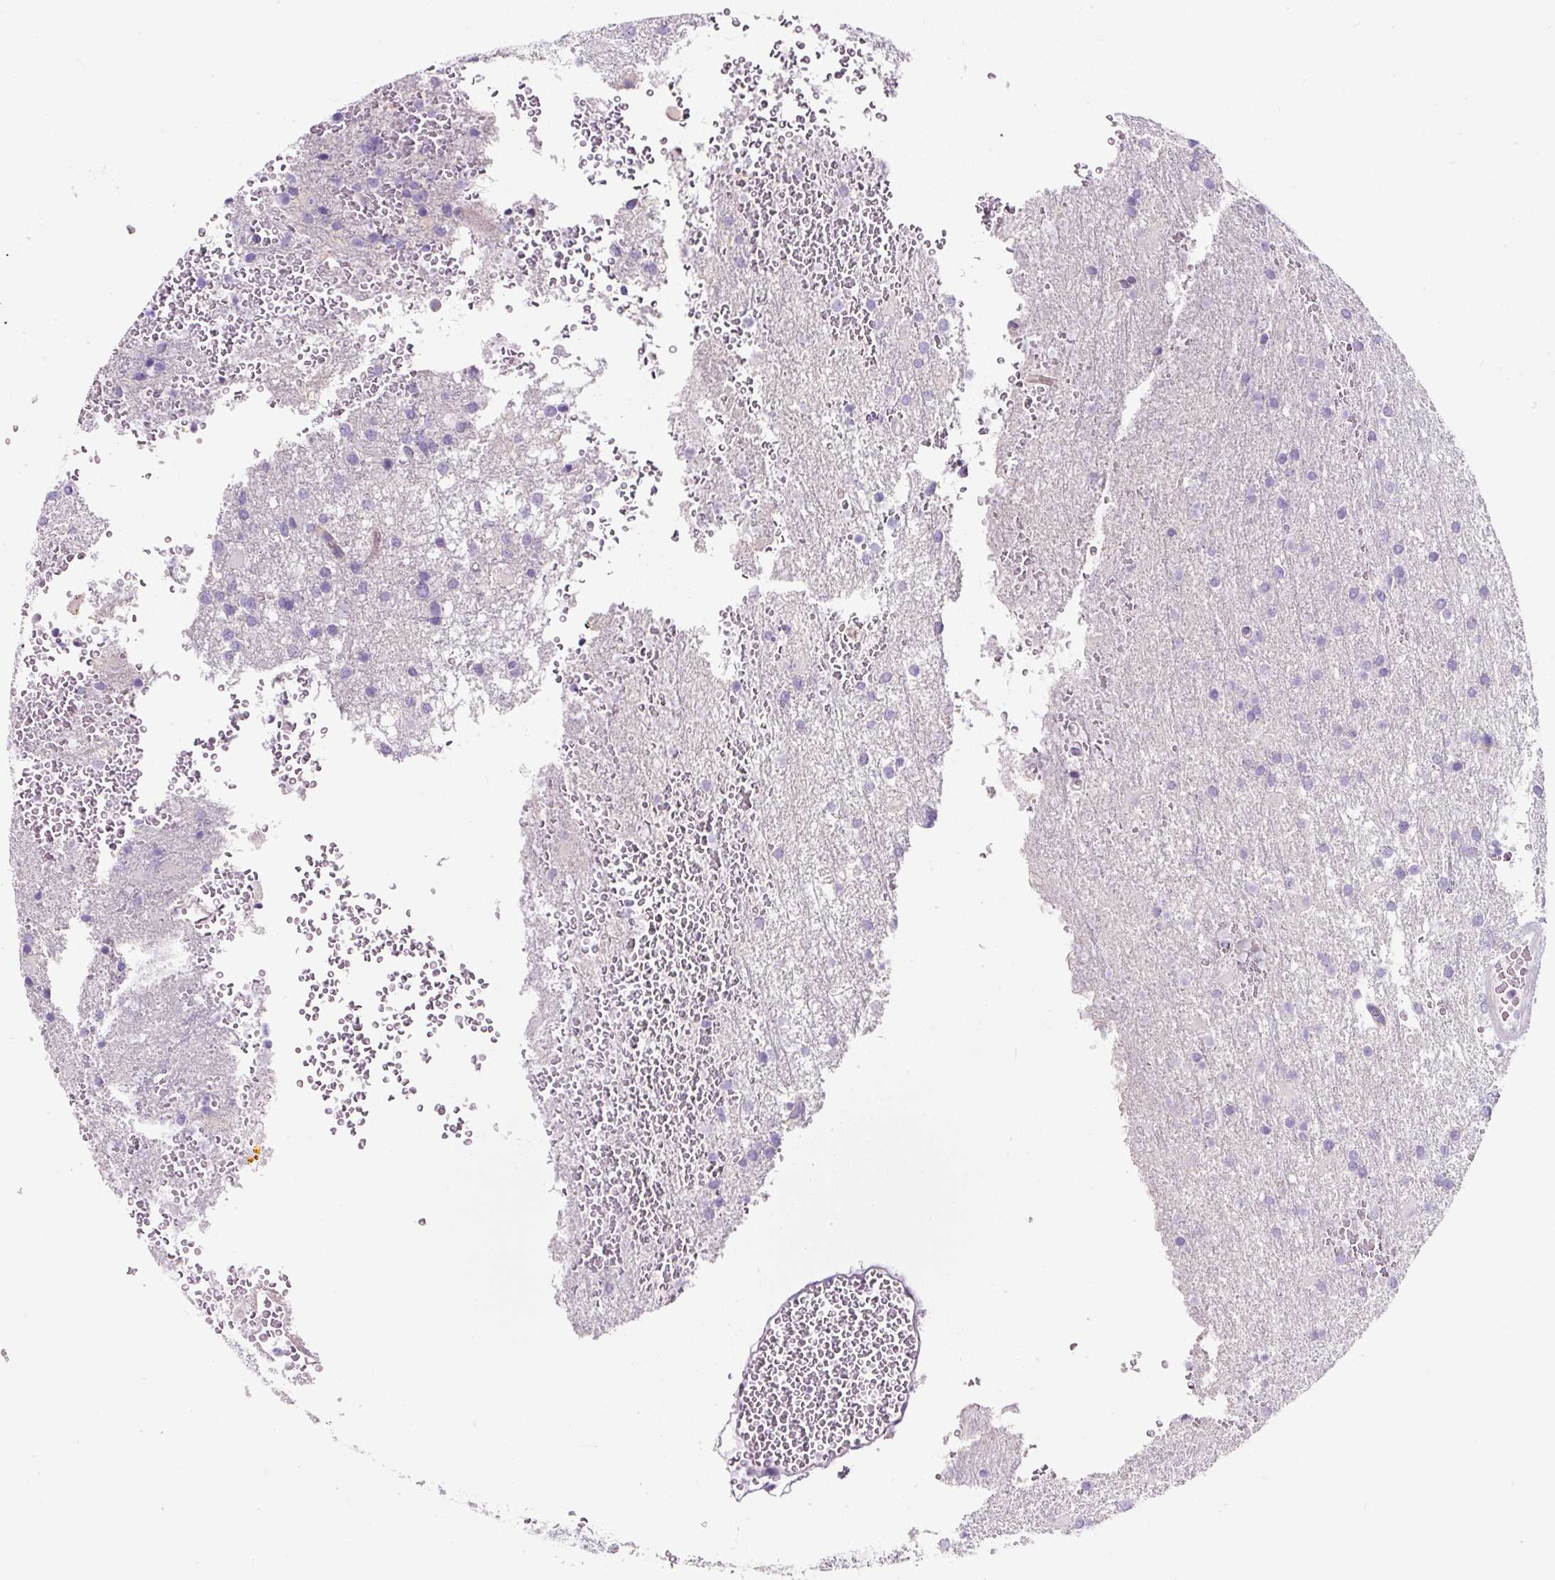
{"staining": {"intensity": "negative", "quantity": "none", "location": "none"}, "tissue": "glioma", "cell_type": "Tumor cells", "image_type": "cancer", "snomed": [{"axis": "morphology", "description": "Glioma, malignant, High grade"}, {"axis": "topography", "description": "Brain"}], "caption": "This is an immunohistochemistry histopathology image of human glioma. There is no positivity in tumor cells.", "gene": "OR14A2", "patient": {"sex": "female", "age": 74}}